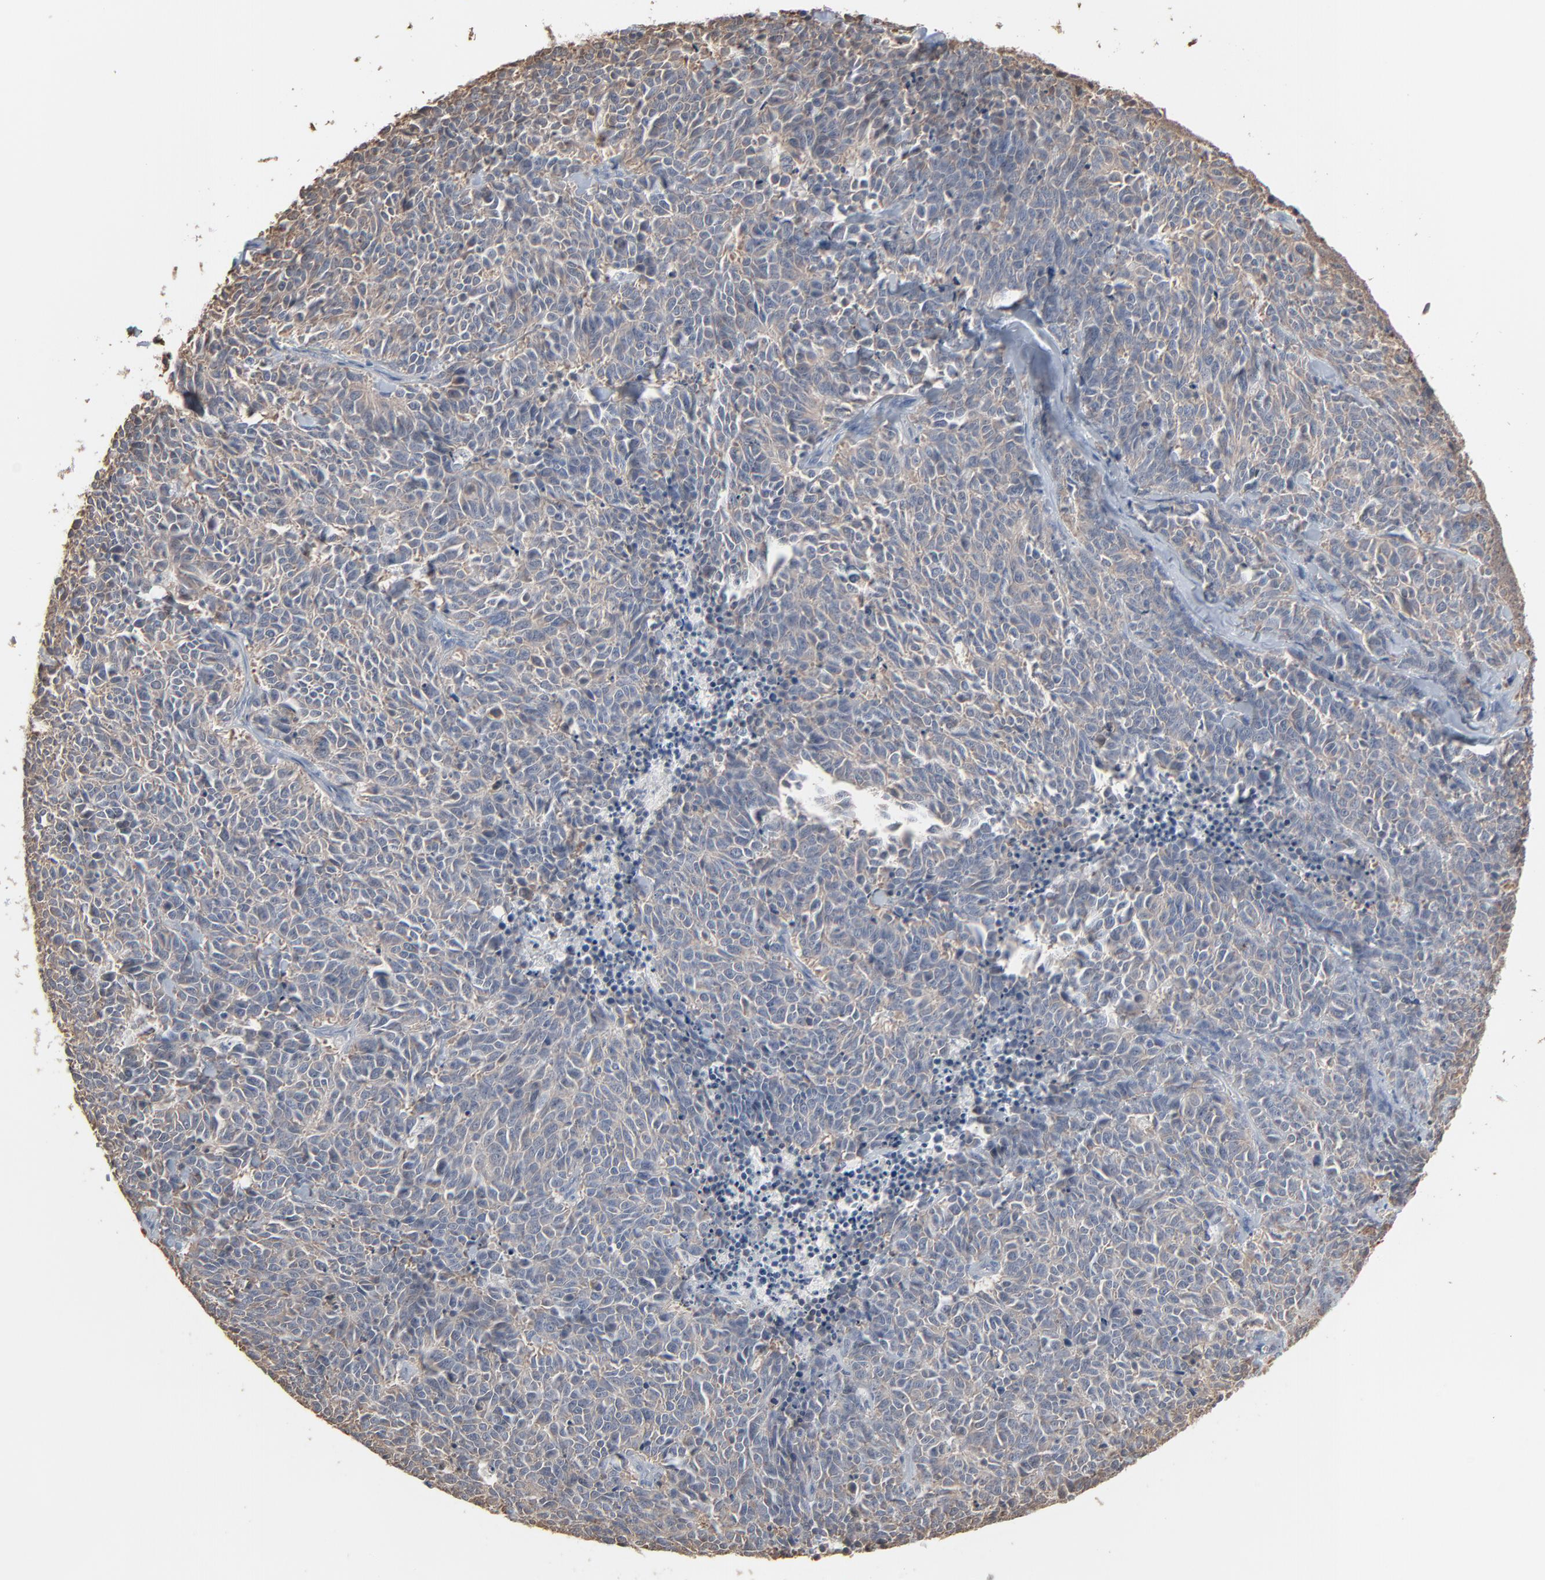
{"staining": {"intensity": "weak", "quantity": ">75%", "location": "cytoplasmic/membranous"}, "tissue": "lung cancer", "cell_type": "Tumor cells", "image_type": "cancer", "snomed": [{"axis": "morphology", "description": "Neoplasm, malignant, NOS"}, {"axis": "topography", "description": "Lung"}], "caption": "High-power microscopy captured an immunohistochemistry histopathology image of lung neoplasm (malignant), revealing weak cytoplasmic/membranous expression in about >75% of tumor cells.", "gene": "CCT5", "patient": {"sex": "female", "age": 58}}